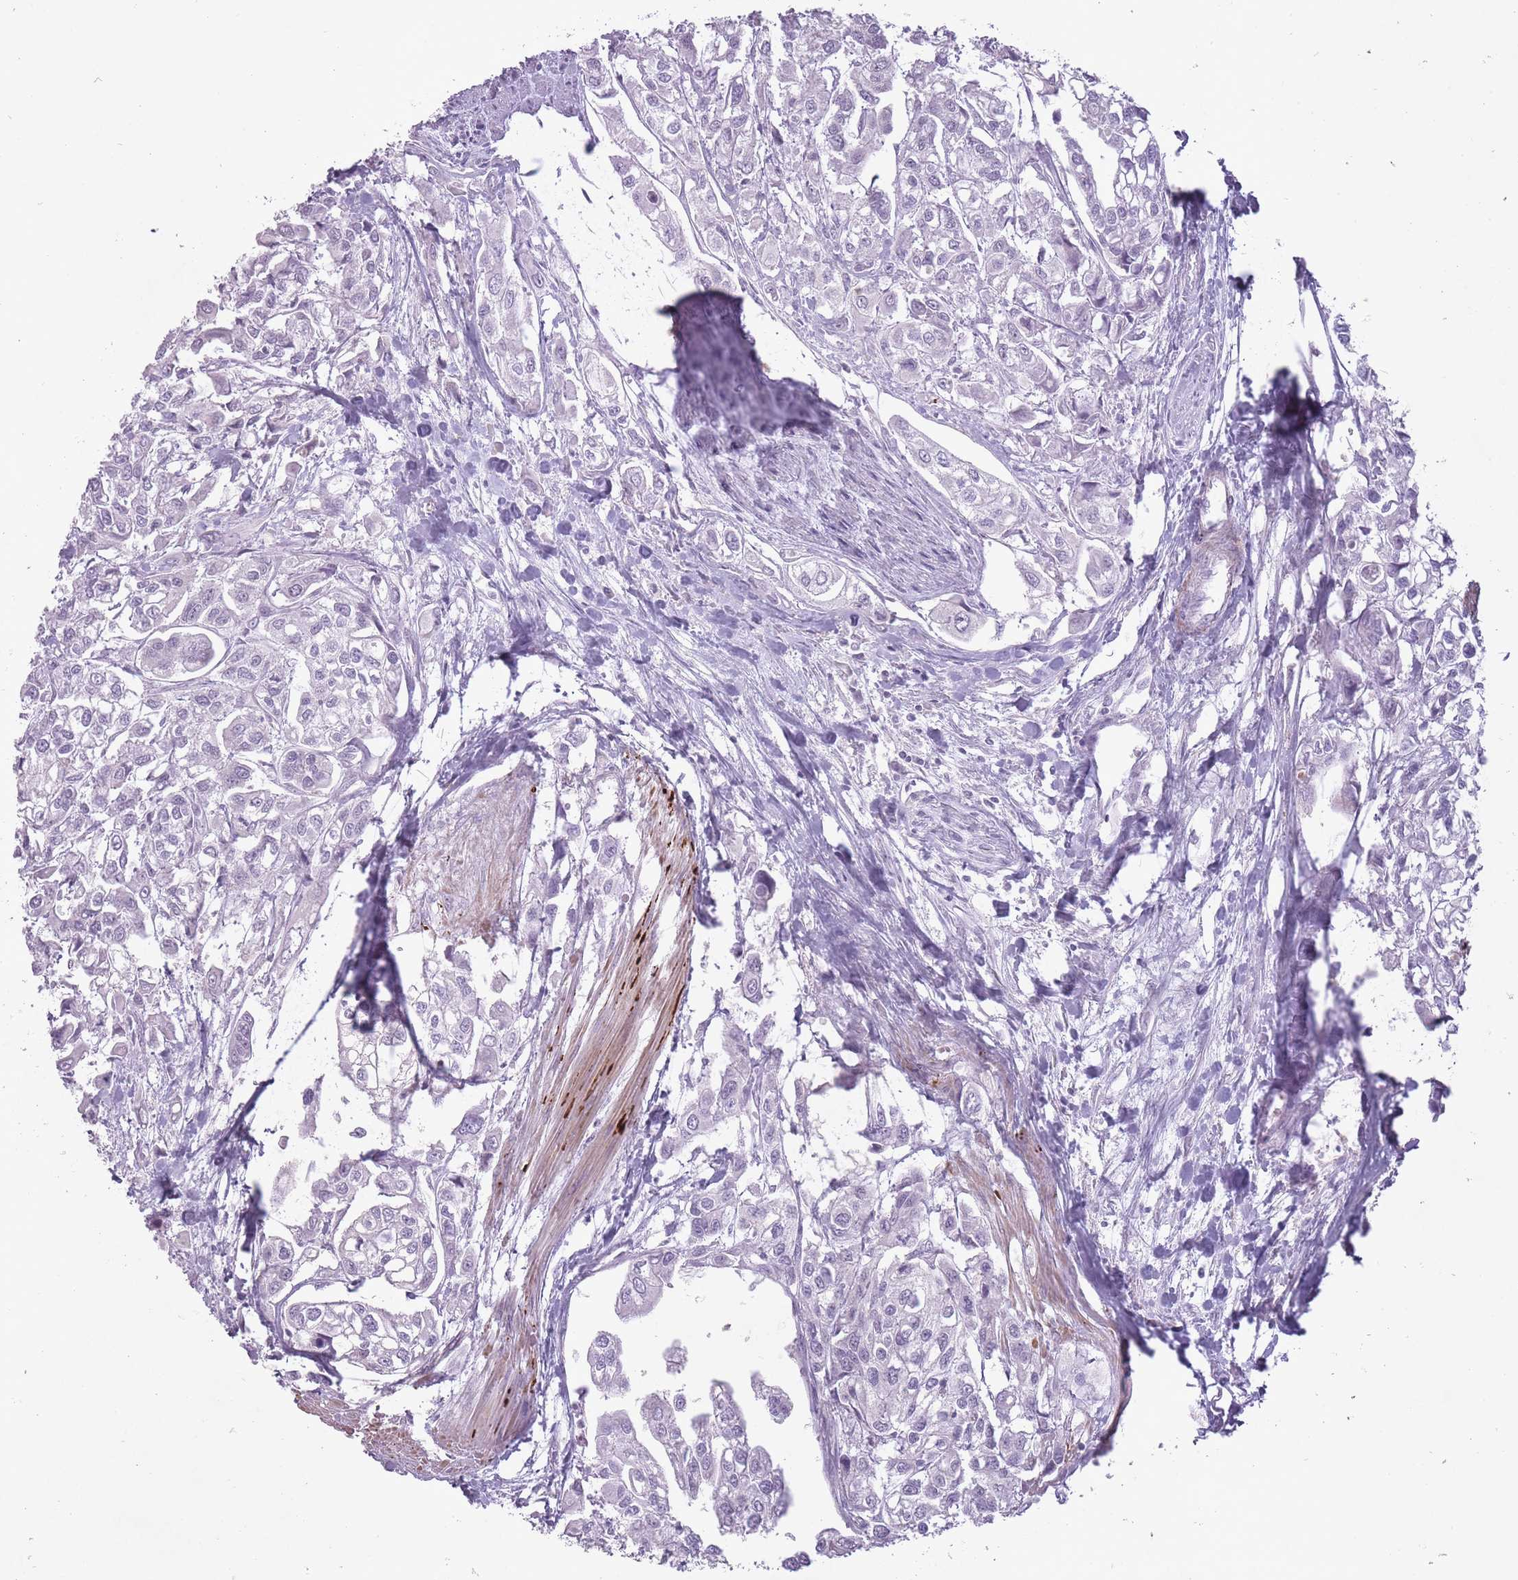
{"staining": {"intensity": "negative", "quantity": "none", "location": "none"}, "tissue": "urothelial cancer", "cell_type": "Tumor cells", "image_type": "cancer", "snomed": [{"axis": "morphology", "description": "Urothelial carcinoma, High grade"}, {"axis": "topography", "description": "Urinary bladder"}], "caption": "Tumor cells show no significant positivity in urothelial cancer.", "gene": "RFX4", "patient": {"sex": "male", "age": 67}}